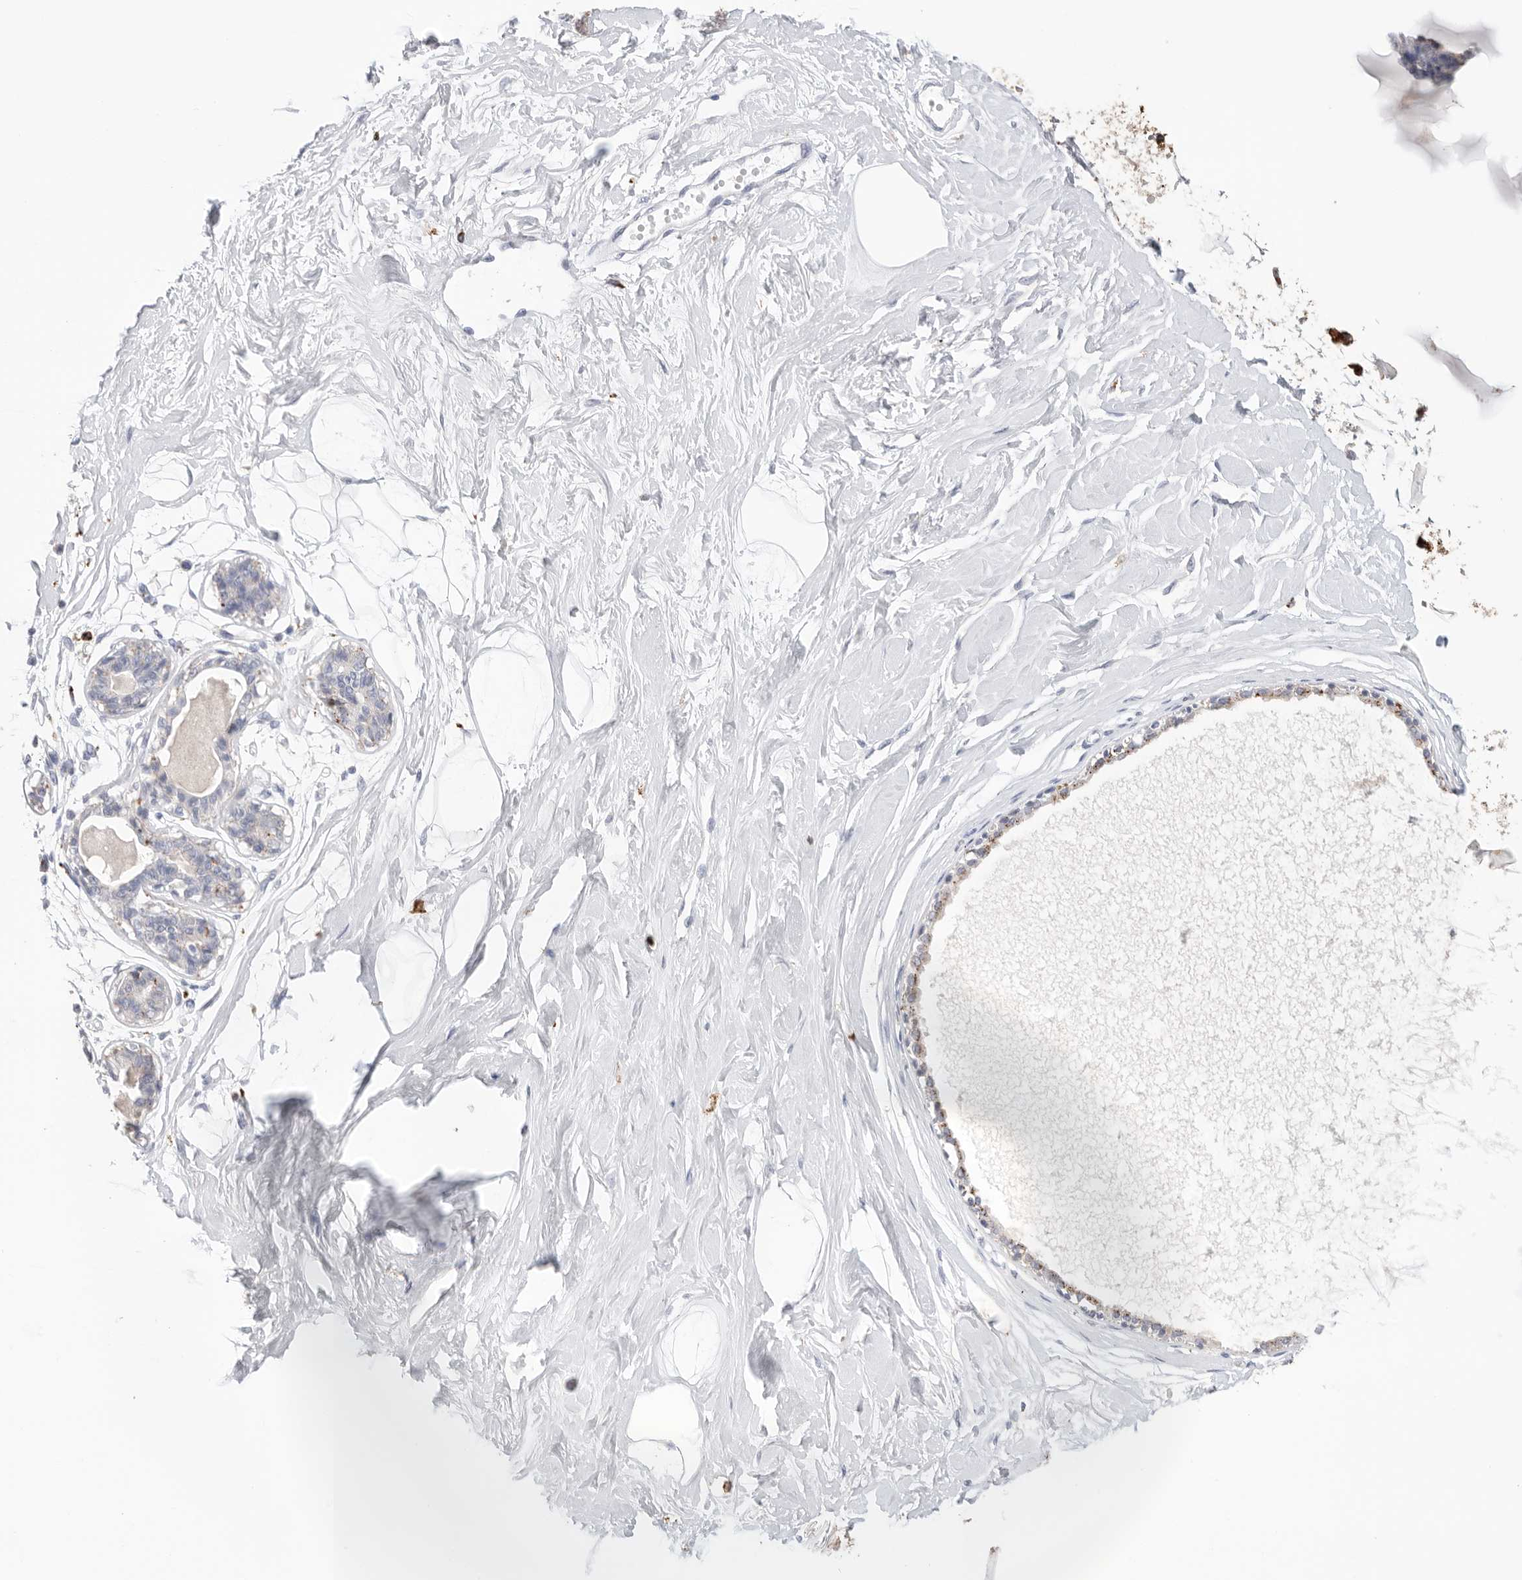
{"staining": {"intensity": "negative", "quantity": "none", "location": "none"}, "tissue": "breast", "cell_type": "Adipocytes", "image_type": "normal", "snomed": [{"axis": "morphology", "description": "Normal tissue, NOS"}, {"axis": "topography", "description": "Breast"}], "caption": "DAB immunohistochemical staining of normal human breast exhibits no significant staining in adipocytes.", "gene": "GGH", "patient": {"sex": "female", "age": 45}}